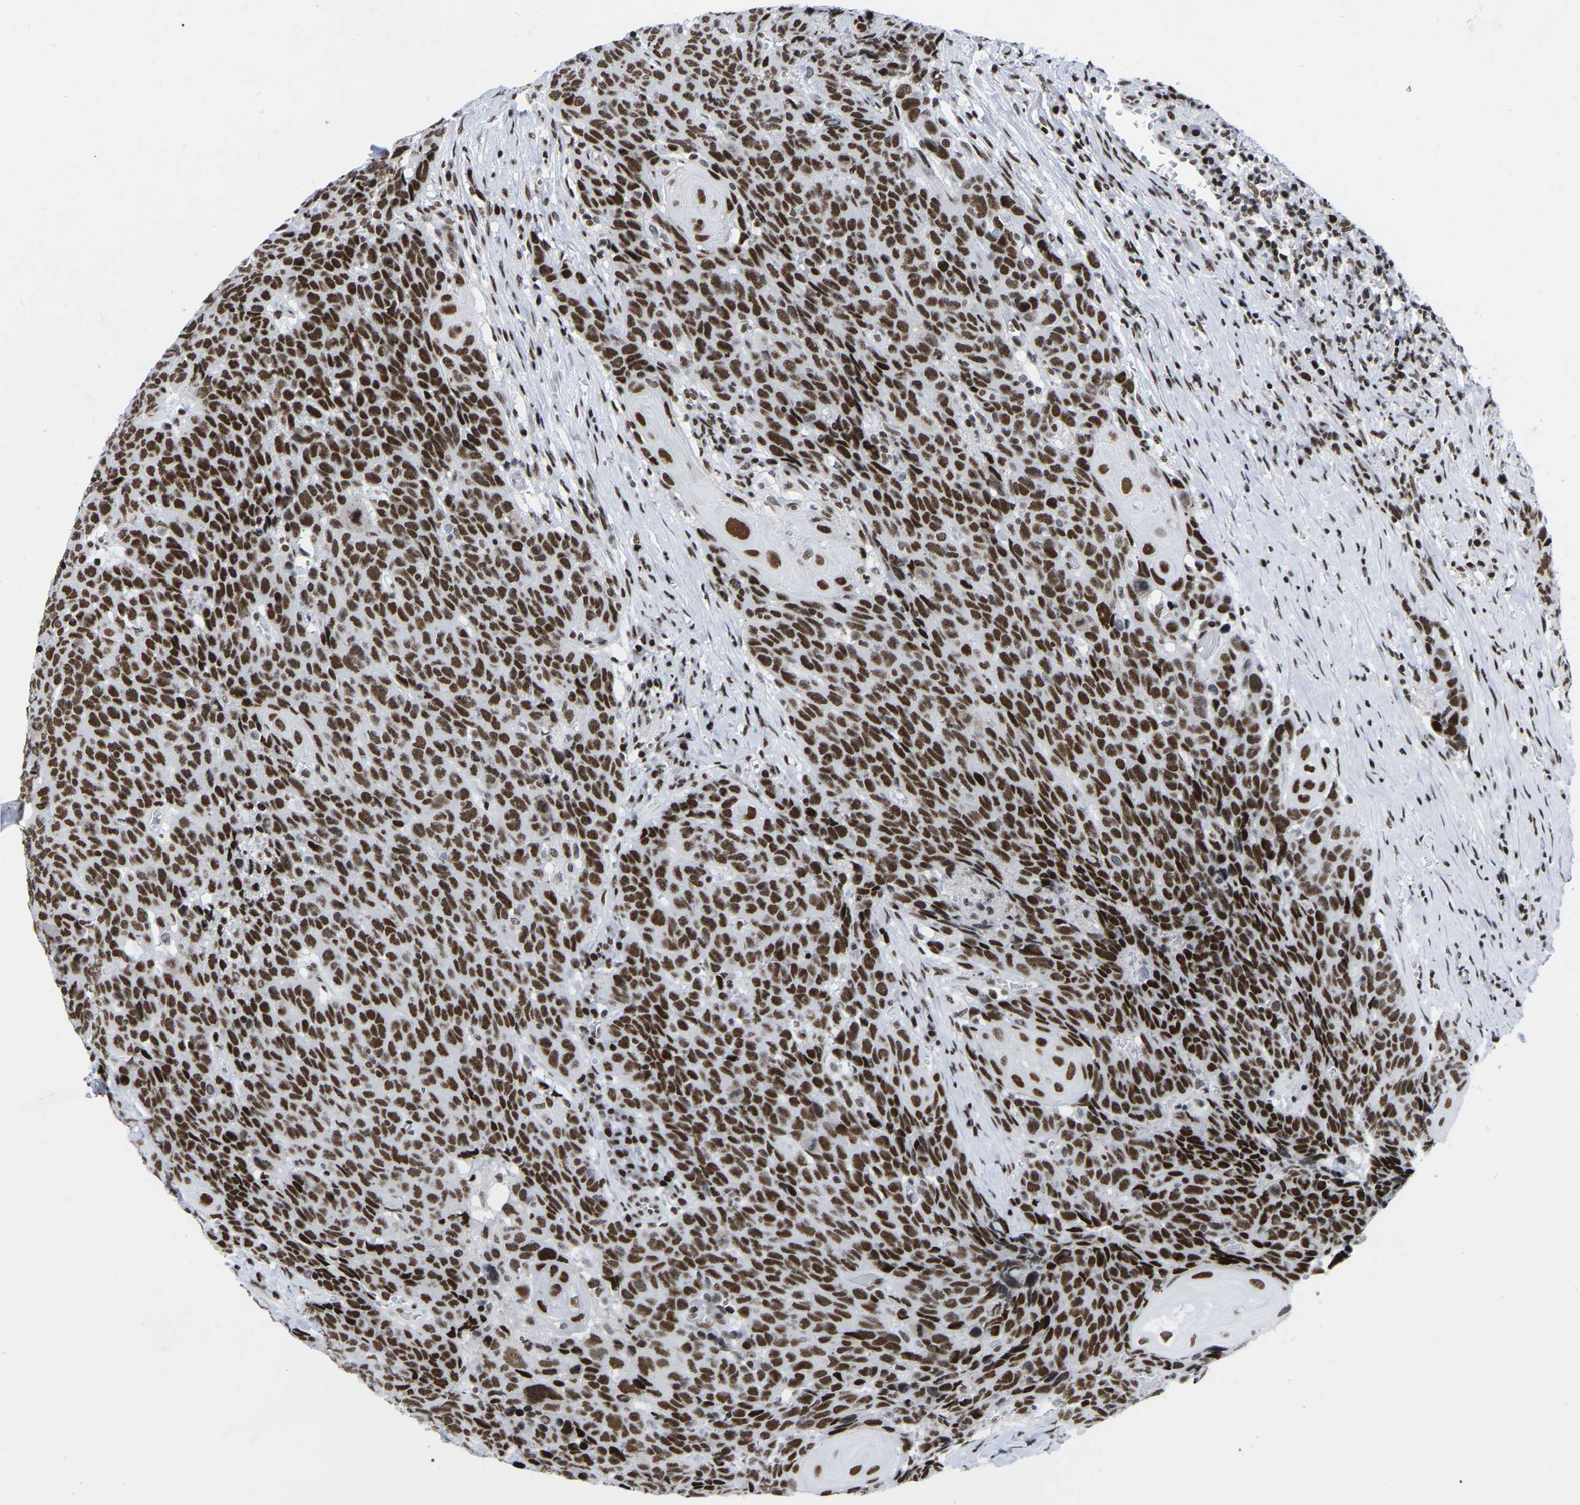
{"staining": {"intensity": "strong", "quantity": ">75%", "location": "nuclear"}, "tissue": "head and neck cancer", "cell_type": "Tumor cells", "image_type": "cancer", "snomed": [{"axis": "morphology", "description": "Squamous cell carcinoma, NOS"}, {"axis": "topography", "description": "Head-Neck"}], "caption": "DAB (3,3'-diaminobenzidine) immunohistochemical staining of head and neck cancer exhibits strong nuclear protein positivity in about >75% of tumor cells.", "gene": "PRCC", "patient": {"sex": "male", "age": 66}}